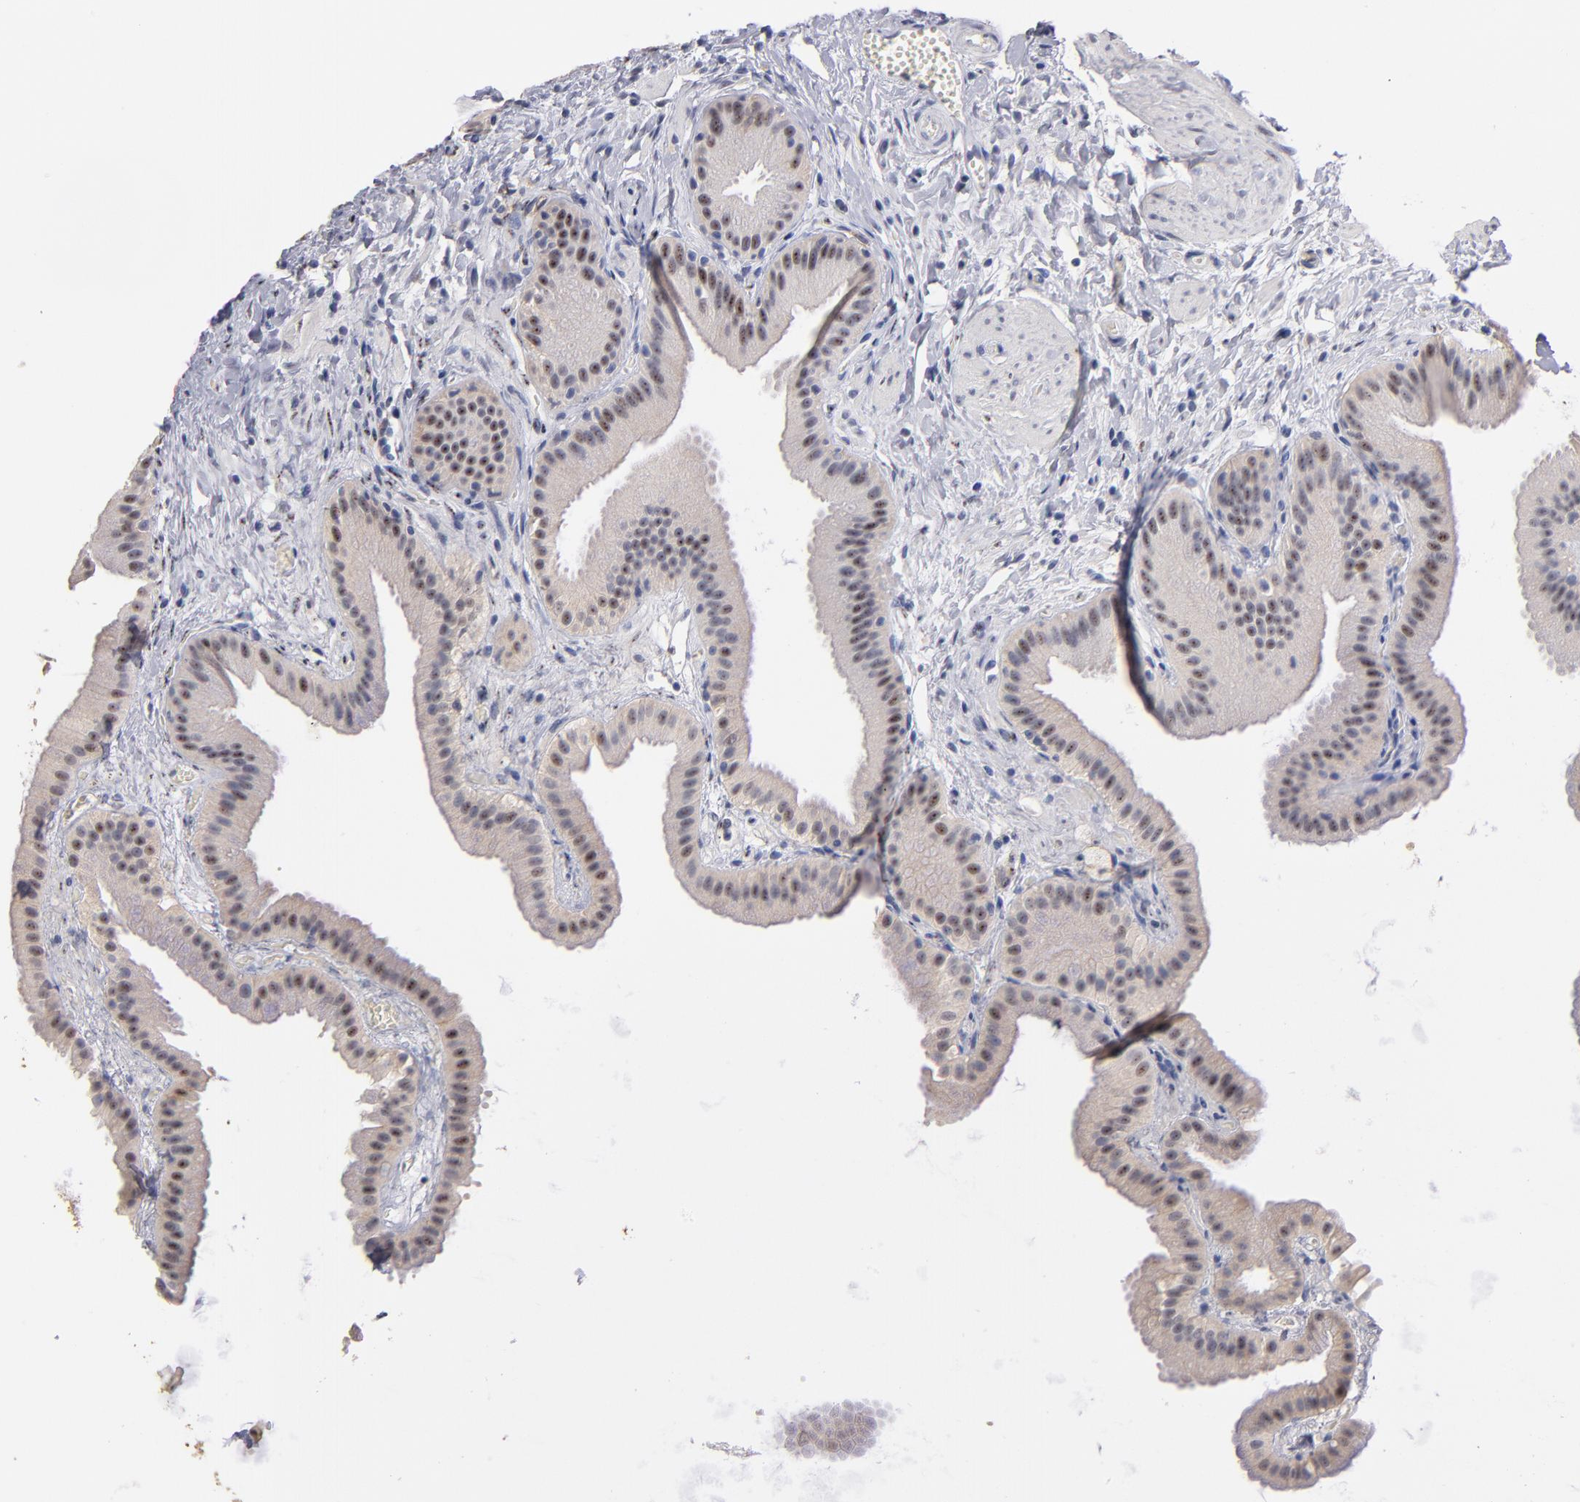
{"staining": {"intensity": "moderate", "quantity": "25%-75%", "location": "nuclear"}, "tissue": "gallbladder", "cell_type": "Glandular cells", "image_type": "normal", "snomed": [{"axis": "morphology", "description": "Normal tissue, NOS"}, {"axis": "topography", "description": "Gallbladder"}], "caption": "IHC (DAB (3,3'-diaminobenzidine)) staining of benign human gallbladder shows moderate nuclear protein staining in about 25%-75% of glandular cells.", "gene": "RAF1", "patient": {"sex": "female", "age": 63}}